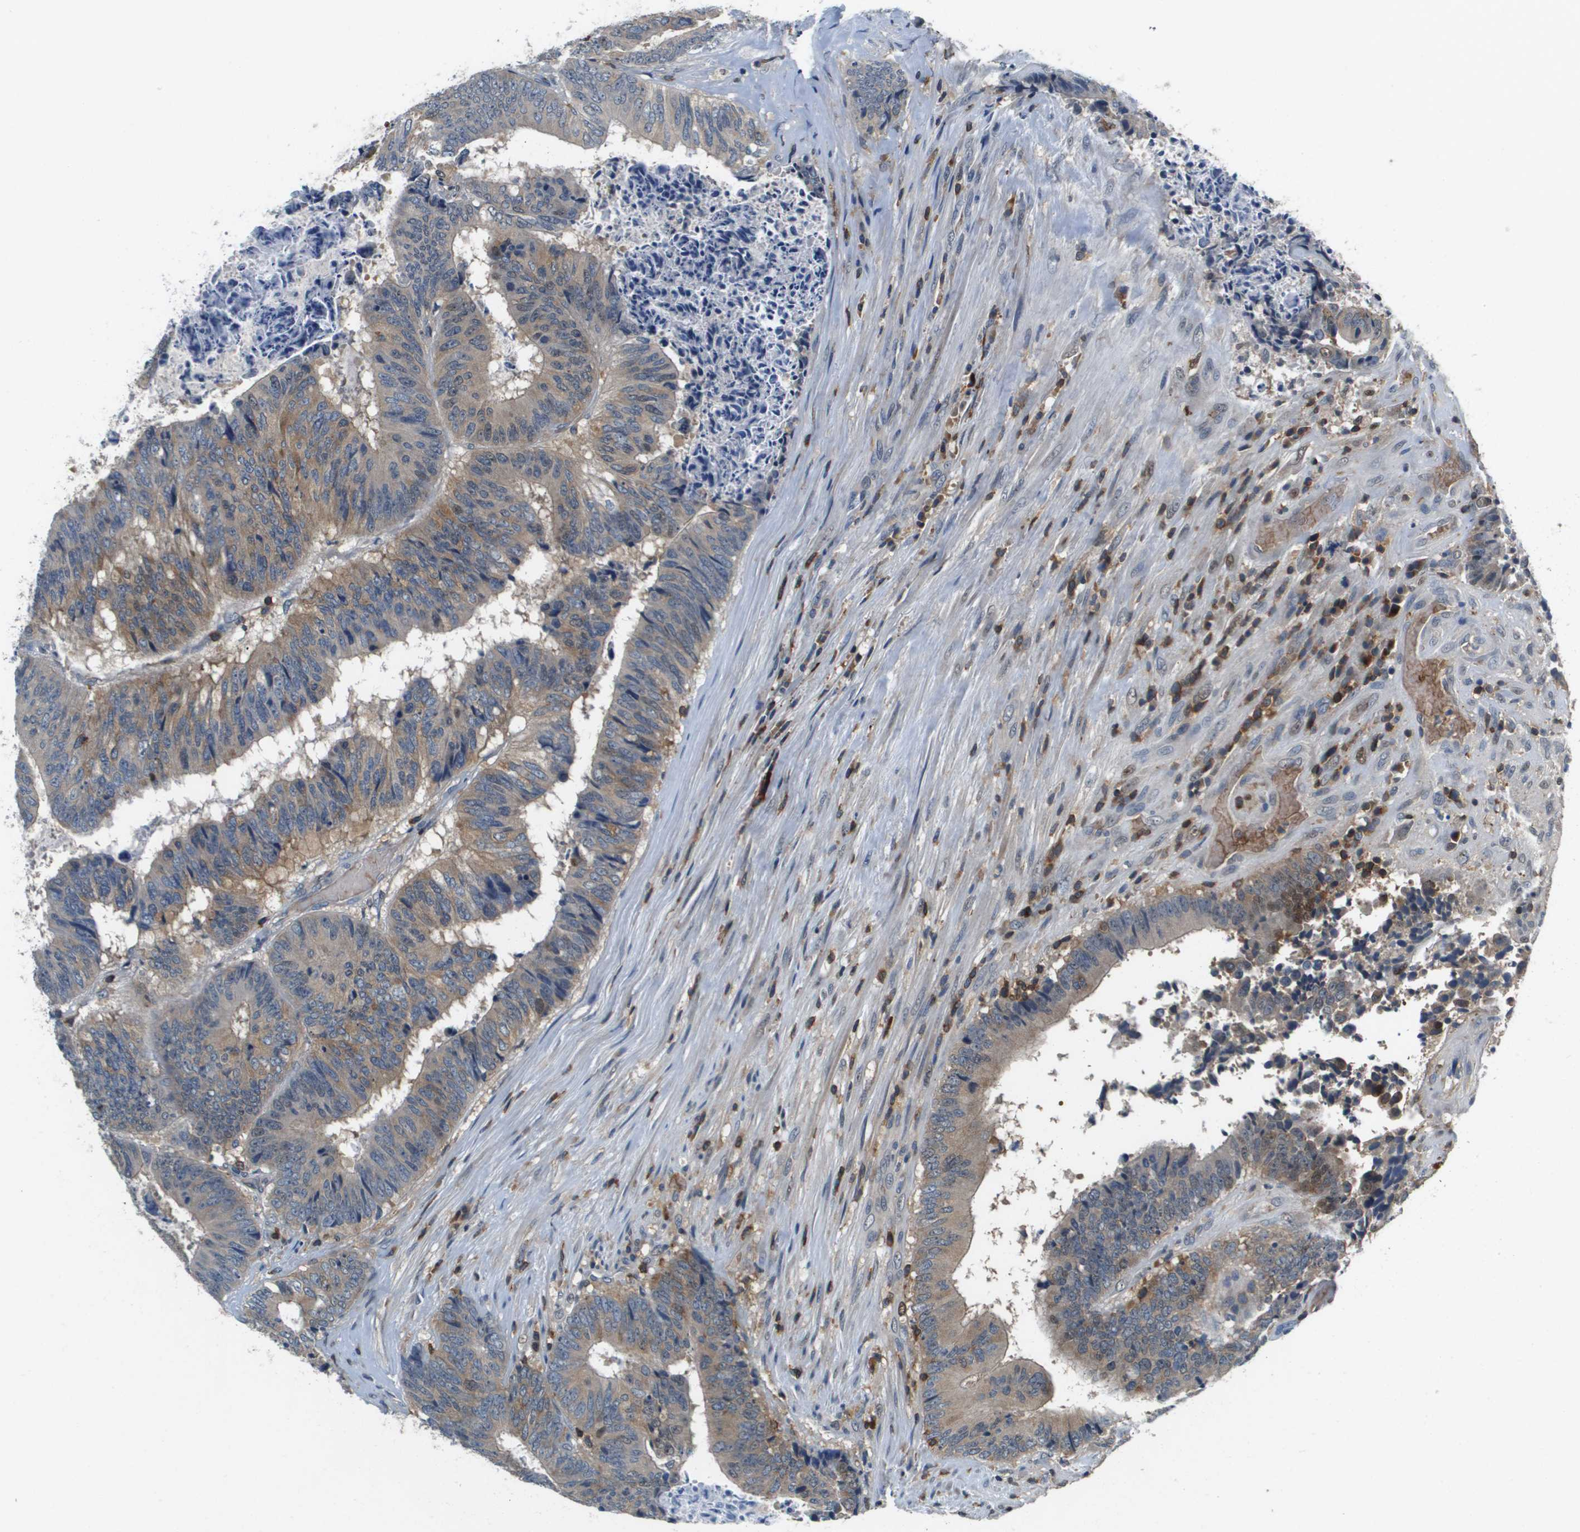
{"staining": {"intensity": "weak", "quantity": ">75%", "location": "cytoplasmic/membranous"}, "tissue": "colorectal cancer", "cell_type": "Tumor cells", "image_type": "cancer", "snomed": [{"axis": "morphology", "description": "Adenocarcinoma, NOS"}, {"axis": "topography", "description": "Rectum"}], "caption": "Protein expression analysis of human colorectal cancer reveals weak cytoplasmic/membranous expression in approximately >75% of tumor cells. Nuclei are stained in blue.", "gene": "KCNQ5", "patient": {"sex": "male", "age": 72}}